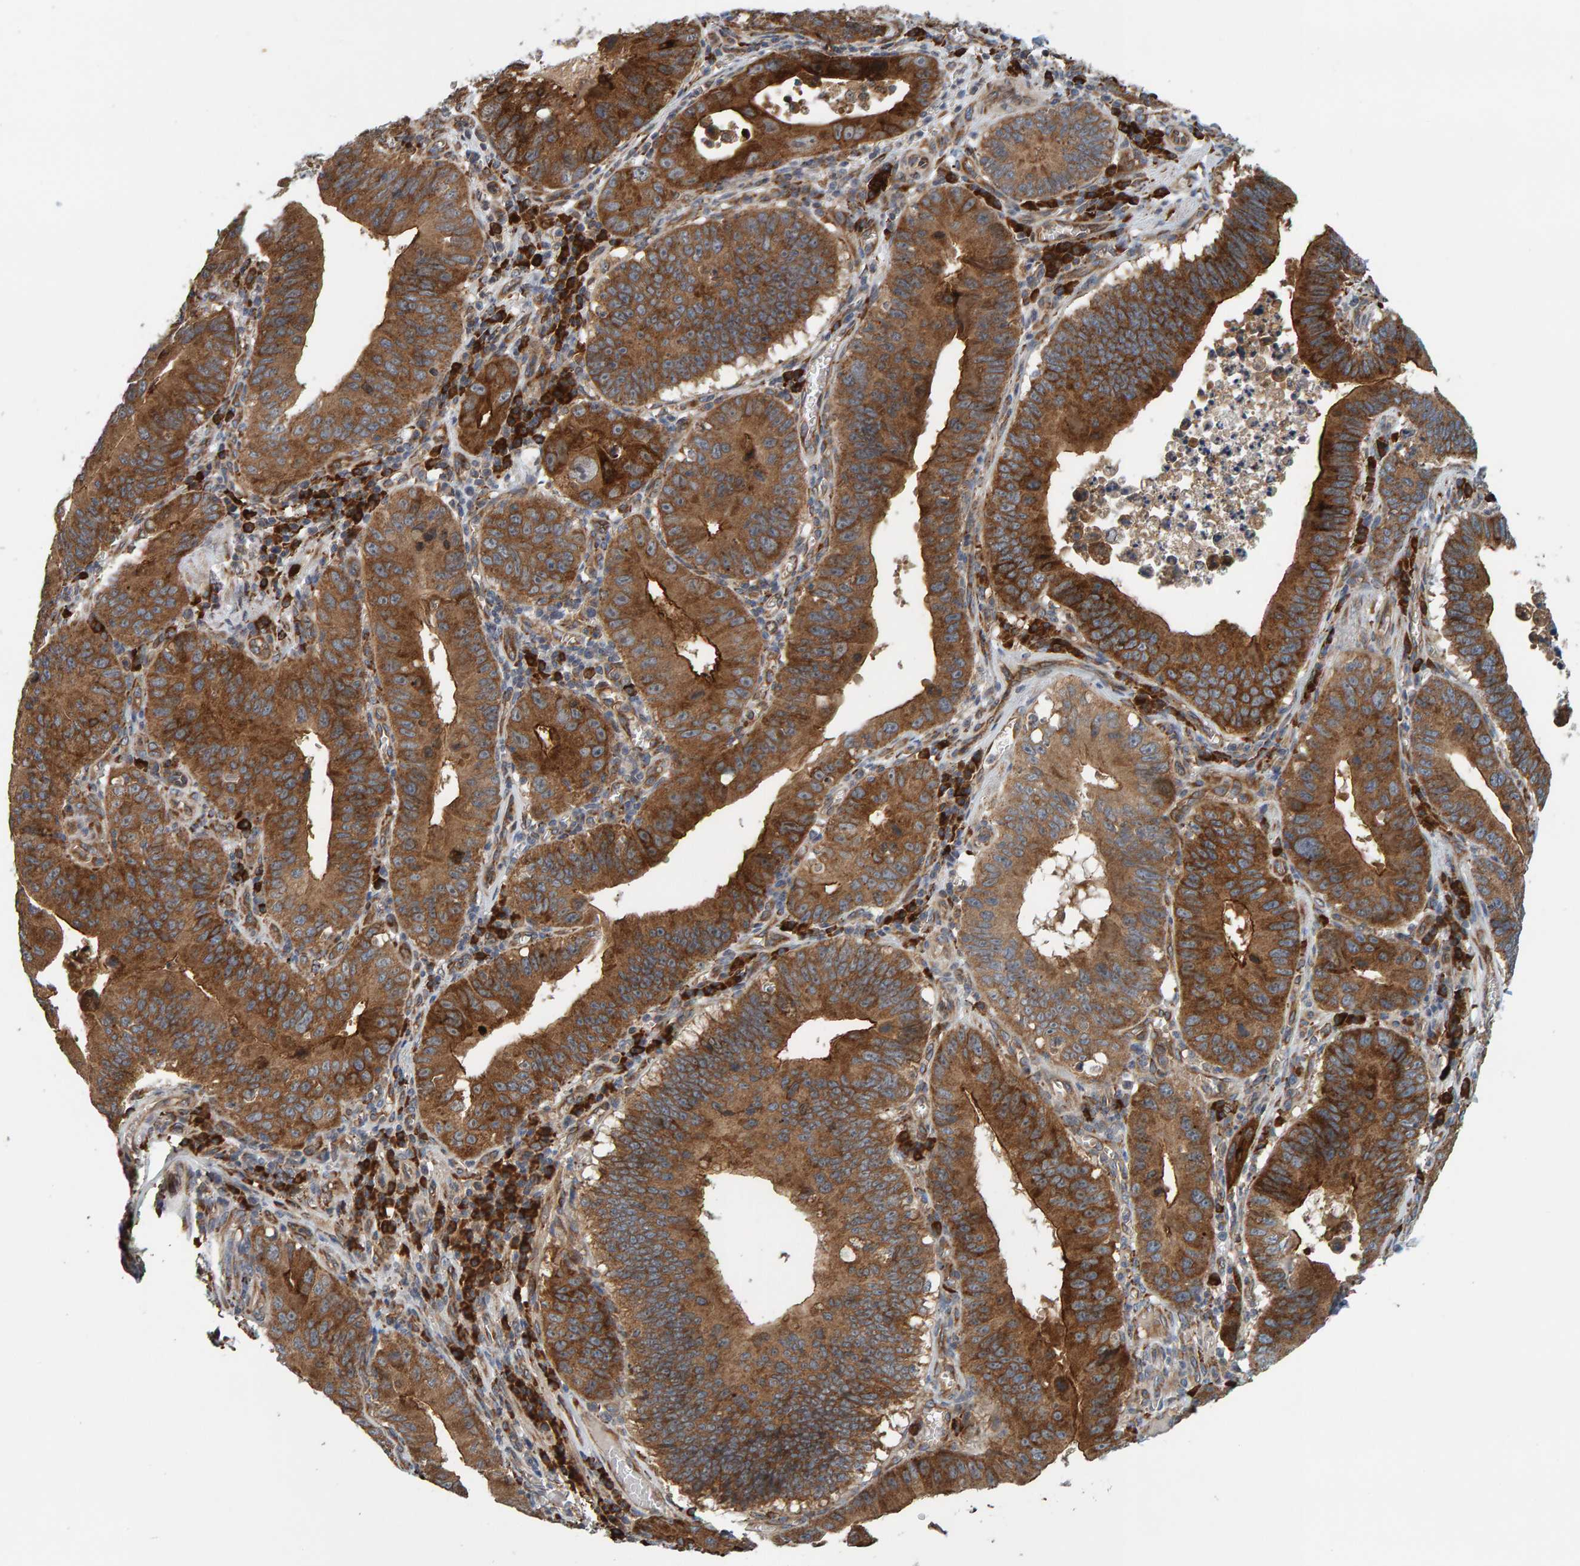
{"staining": {"intensity": "strong", "quantity": ">75%", "location": "cytoplasmic/membranous"}, "tissue": "stomach cancer", "cell_type": "Tumor cells", "image_type": "cancer", "snomed": [{"axis": "morphology", "description": "Adenocarcinoma, NOS"}, {"axis": "topography", "description": "Stomach"}, {"axis": "topography", "description": "Gastric cardia"}], "caption": "Stomach cancer stained with a brown dye displays strong cytoplasmic/membranous positive staining in approximately >75% of tumor cells.", "gene": "BAIAP2", "patient": {"sex": "male", "age": 59}}